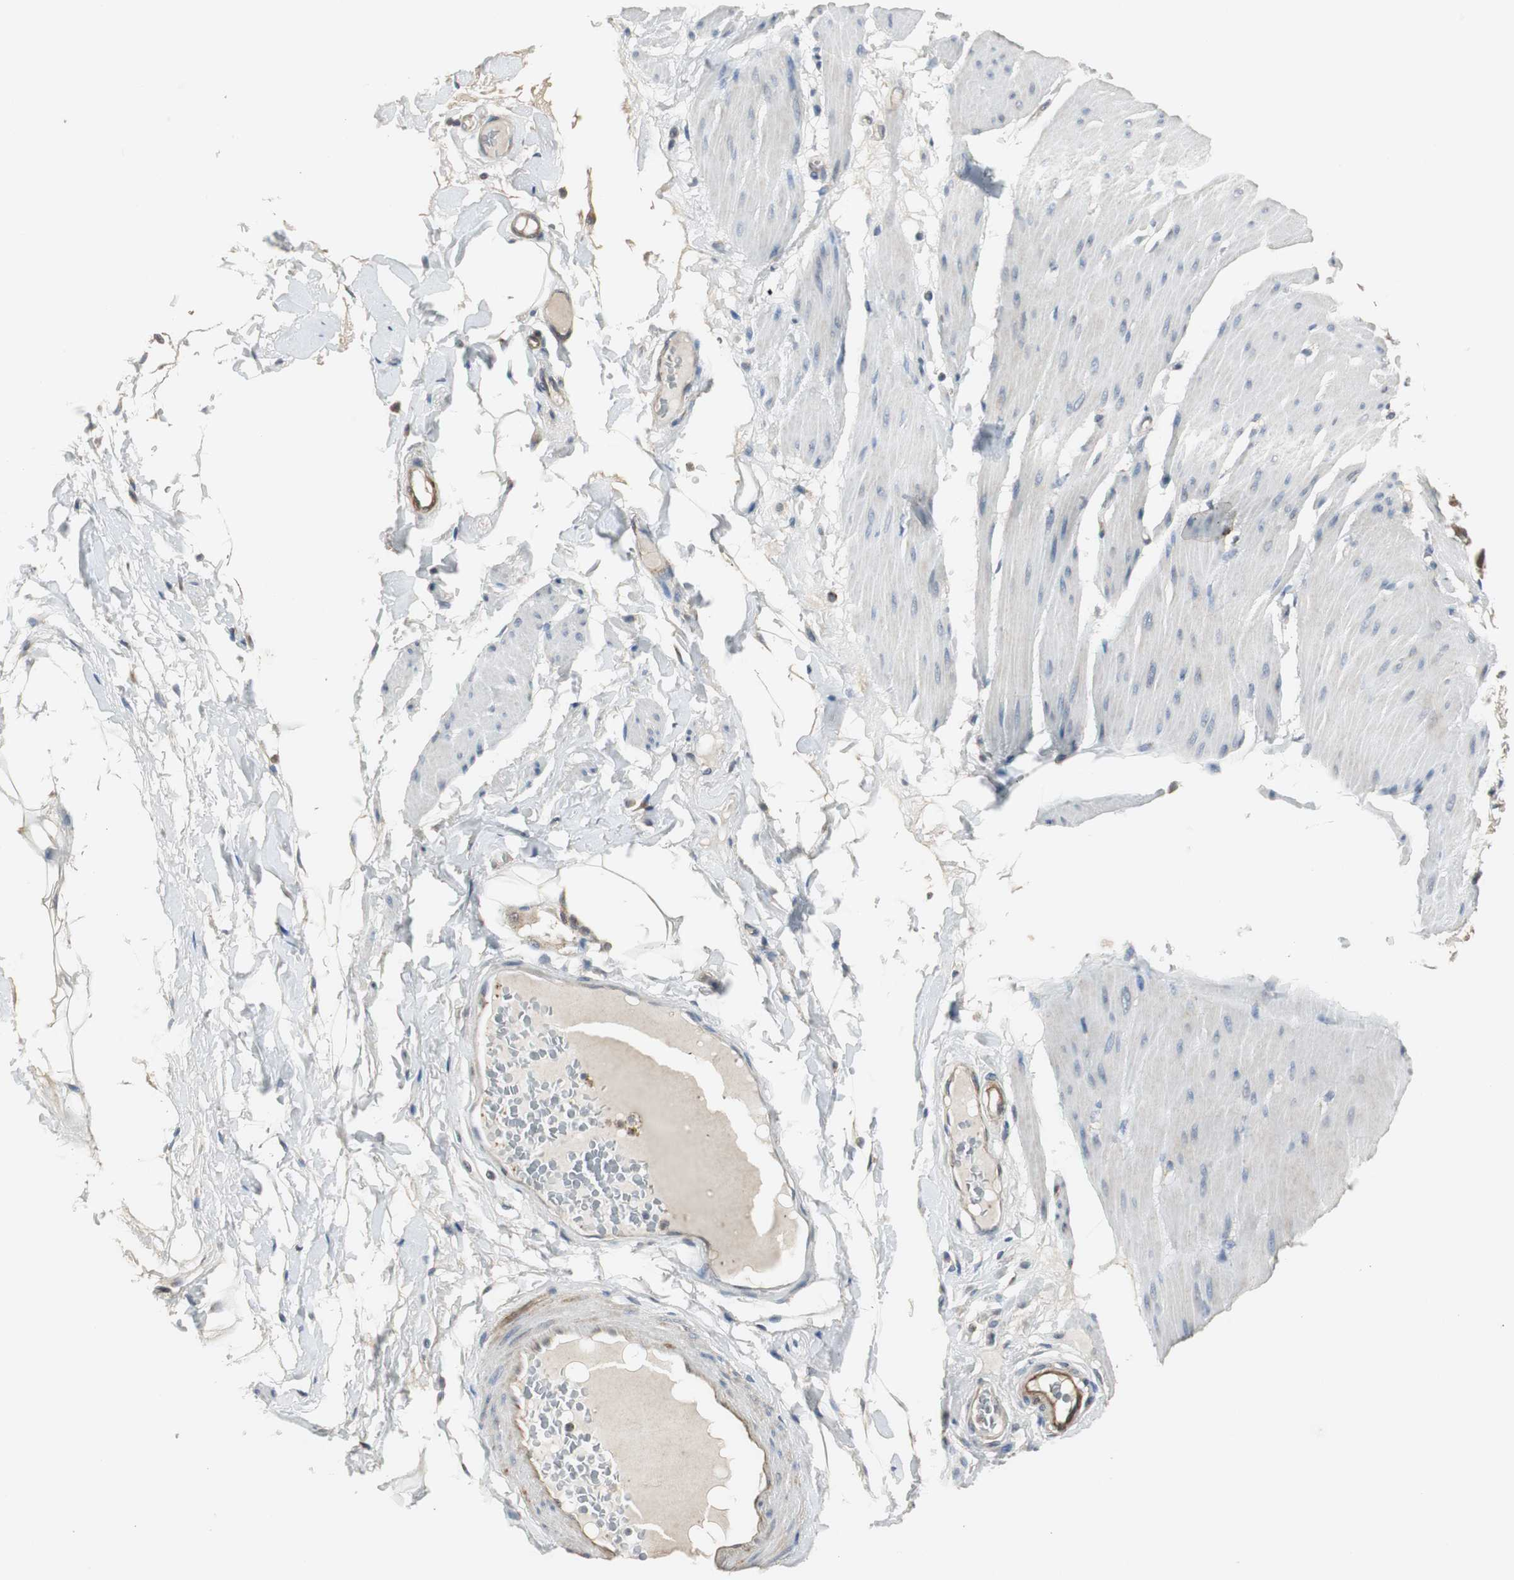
{"staining": {"intensity": "negative", "quantity": "none", "location": "none"}, "tissue": "smooth muscle", "cell_type": "Smooth muscle cells", "image_type": "normal", "snomed": [{"axis": "morphology", "description": "Normal tissue, NOS"}, {"axis": "topography", "description": "Smooth muscle"}, {"axis": "topography", "description": "Colon"}], "caption": "IHC image of unremarkable smooth muscle: smooth muscle stained with DAB (3,3'-diaminobenzidine) demonstrates no significant protein positivity in smooth muscle cells.", "gene": "JTB", "patient": {"sex": "male", "age": 67}}